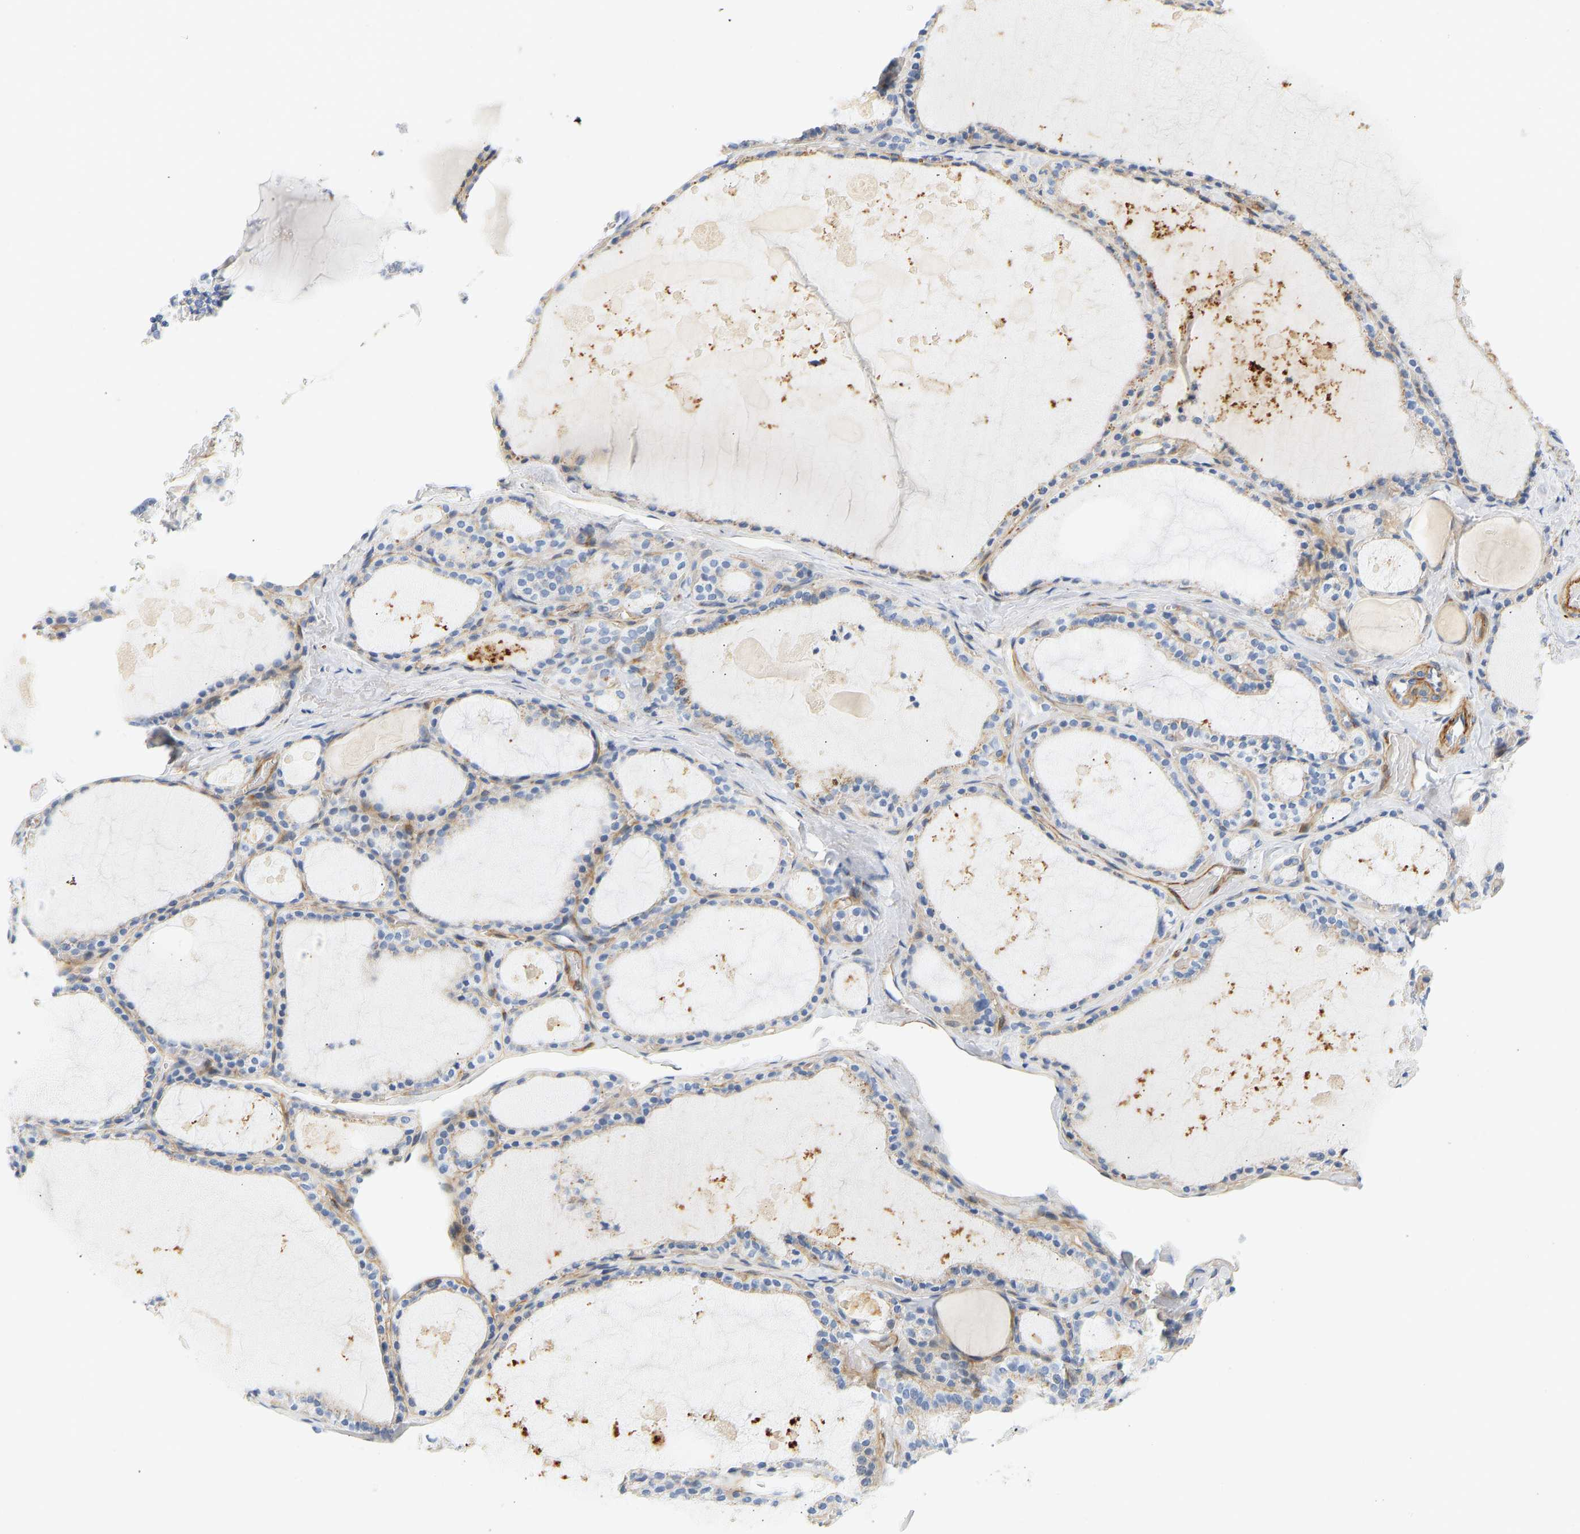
{"staining": {"intensity": "moderate", "quantity": "25%-75%", "location": "cytoplasmic/membranous"}, "tissue": "thyroid gland", "cell_type": "Glandular cells", "image_type": "normal", "snomed": [{"axis": "morphology", "description": "Normal tissue, NOS"}, {"axis": "topography", "description": "Thyroid gland"}], "caption": "Protein expression by immunohistochemistry (IHC) exhibits moderate cytoplasmic/membranous expression in approximately 25%-75% of glandular cells in benign thyroid gland.", "gene": "SLC30A7", "patient": {"sex": "male", "age": 56}}